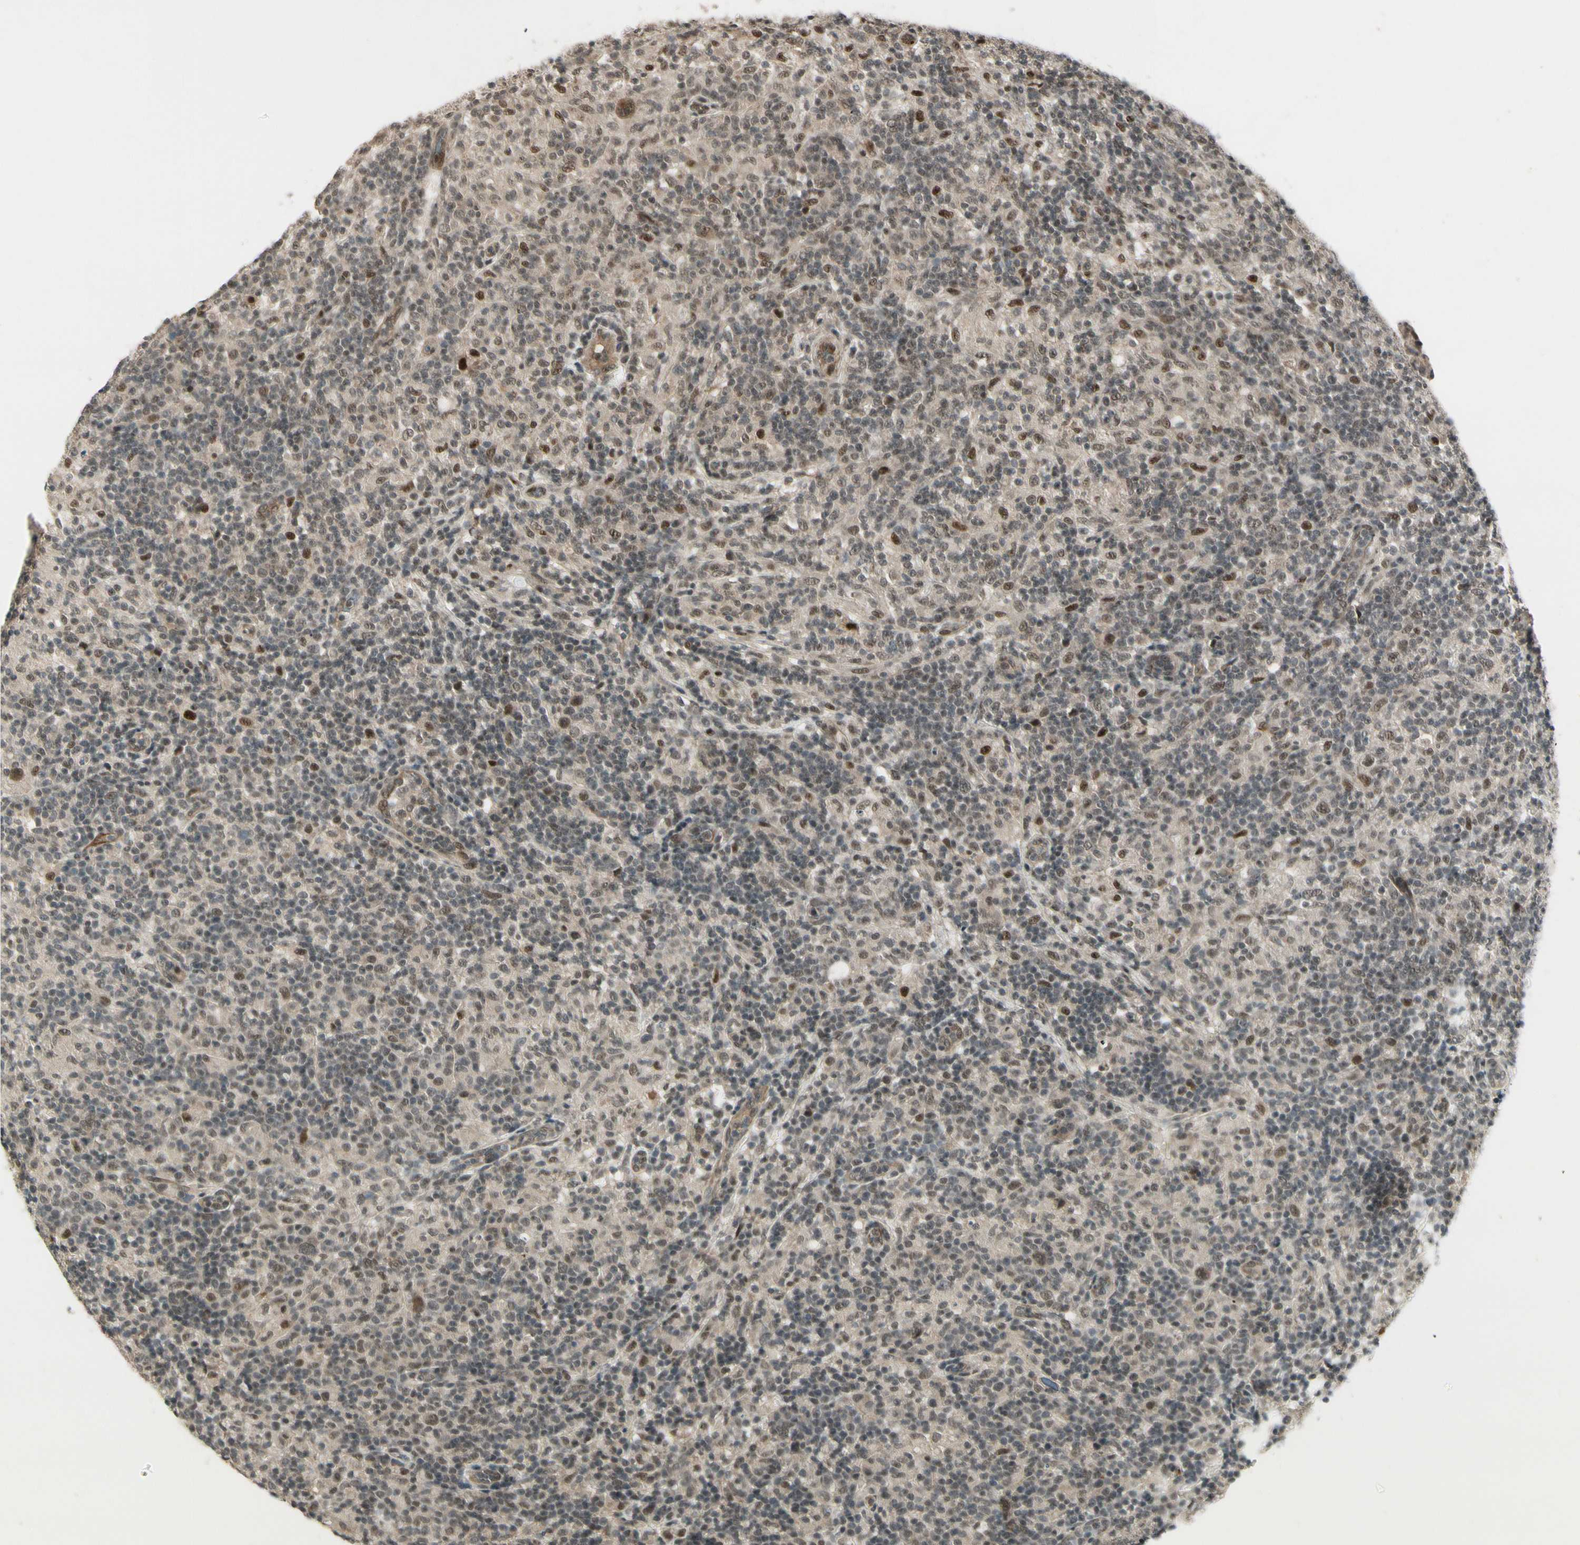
{"staining": {"intensity": "moderate", "quantity": "25%-75%", "location": "cytoplasmic/membranous,nuclear"}, "tissue": "lymphoma", "cell_type": "Tumor cells", "image_type": "cancer", "snomed": [{"axis": "morphology", "description": "Hodgkin's disease, NOS"}, {"axis": "topography", "description": "Lymph node"}], "caption": "Immunohistochemical staining of Hodgkin's disease demonstrates moderate cytoplasmic/membranous and nuclear protein staining in about 25%-75% of tumor cells. The staining is performed using DAB (3,3'-diaminobenzidine) brown chromogen to label protein expression. The nuclei are counter-stained blue using hematoxylin.", "gene": "CDK11A", "patient": {"sex": "male", "age": 70}}